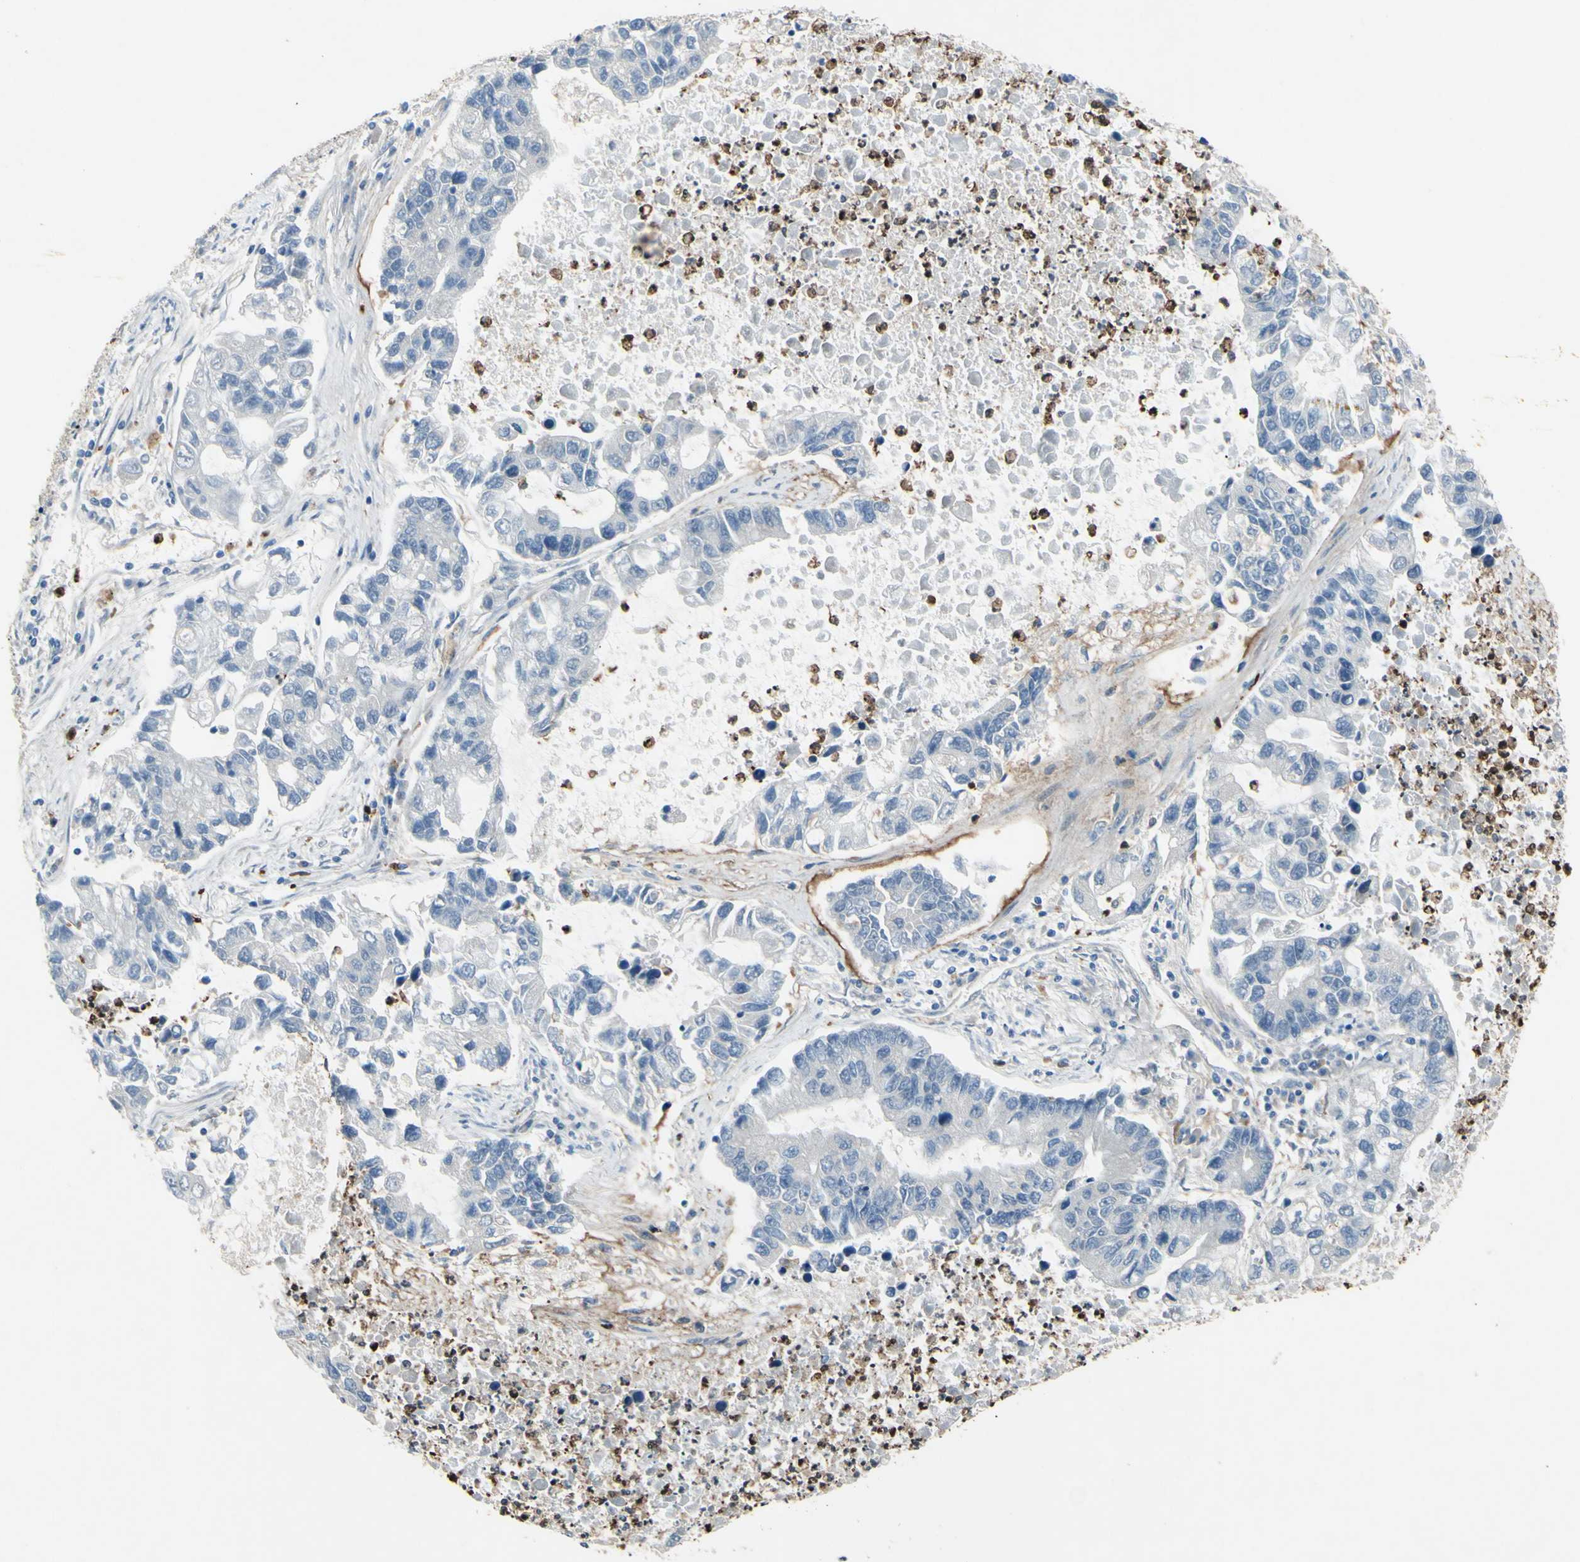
{"staining": {"intensity": "negative", "quantity": "none", "location": "none"}, "tissue": "lung cancer", "cell_type": "Tumor cells", "image_type": "cancer", "snomed": [{"axis": "morphology", "description": "Adenocarcinoma, NOS"}, {"axis": "topography", "description": "Lung"}], "caption": "This is an immunohistochemistry (IHC) image of lung cancer (adenocarcinoma). There is no positivity in tumor cells.", "gene": "GRAMD2B", "patient": {"sex": "female", "age": 51}}